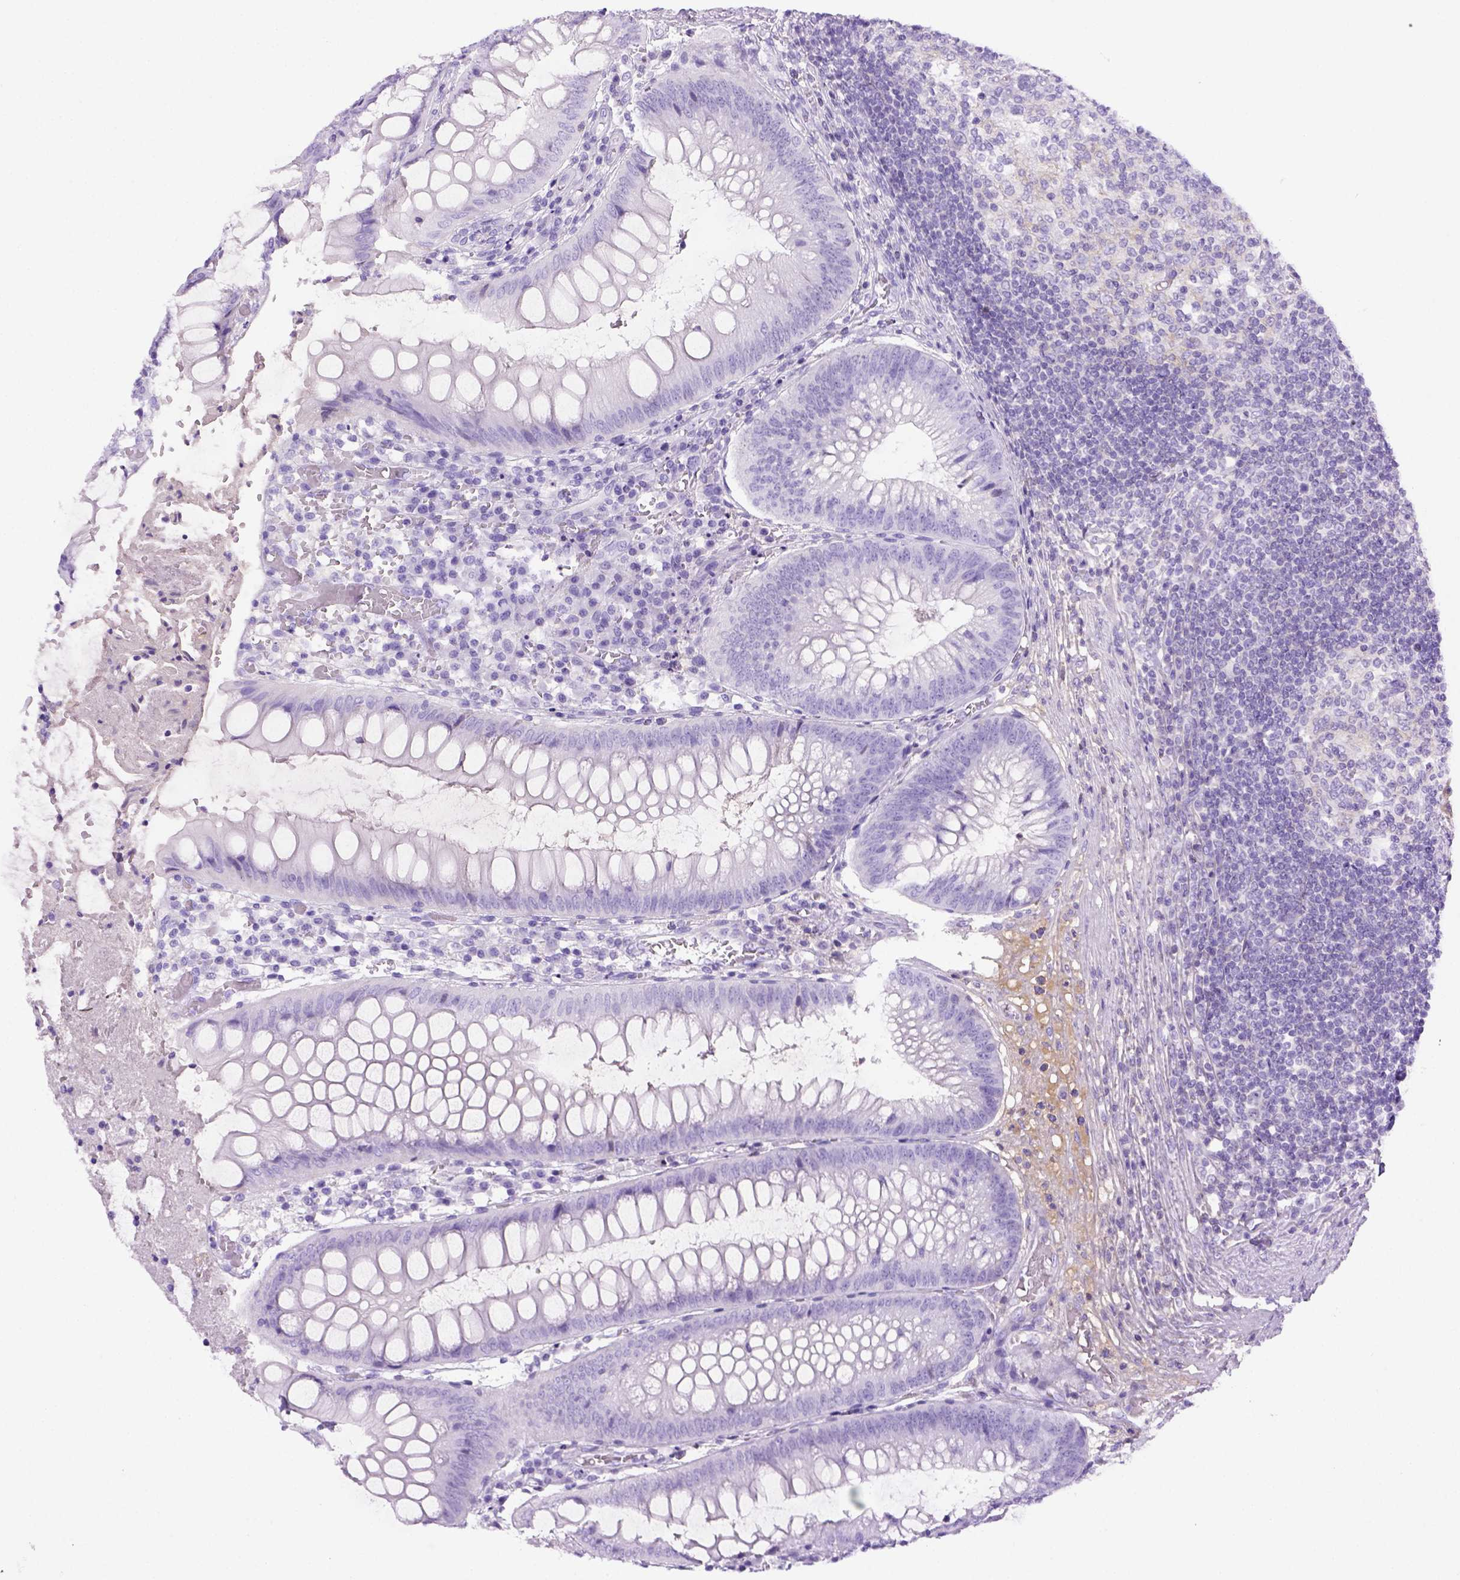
{"staining": {"intensity": "negative", "quantity": "none", "location": "none"}, "tissue": "appendix", "cell_type": "Glandular cells", "image_type": "normal", "snomed": [{"axis": "morphology", "description": "Normal tissue, NOS"}, {"axis": "morphology", "description": "Inflammation, NOS"}, {"axis": "topography", "description": "Appendix"}], "caption": "Glandular cells show no significant protein staining in normal appendix. (DAB (3,3'-diaminobenzidine) immunohistochemistry, high magnification).", "gene": "ITIH4", "patient": {"sex": "male", "age": 16}}